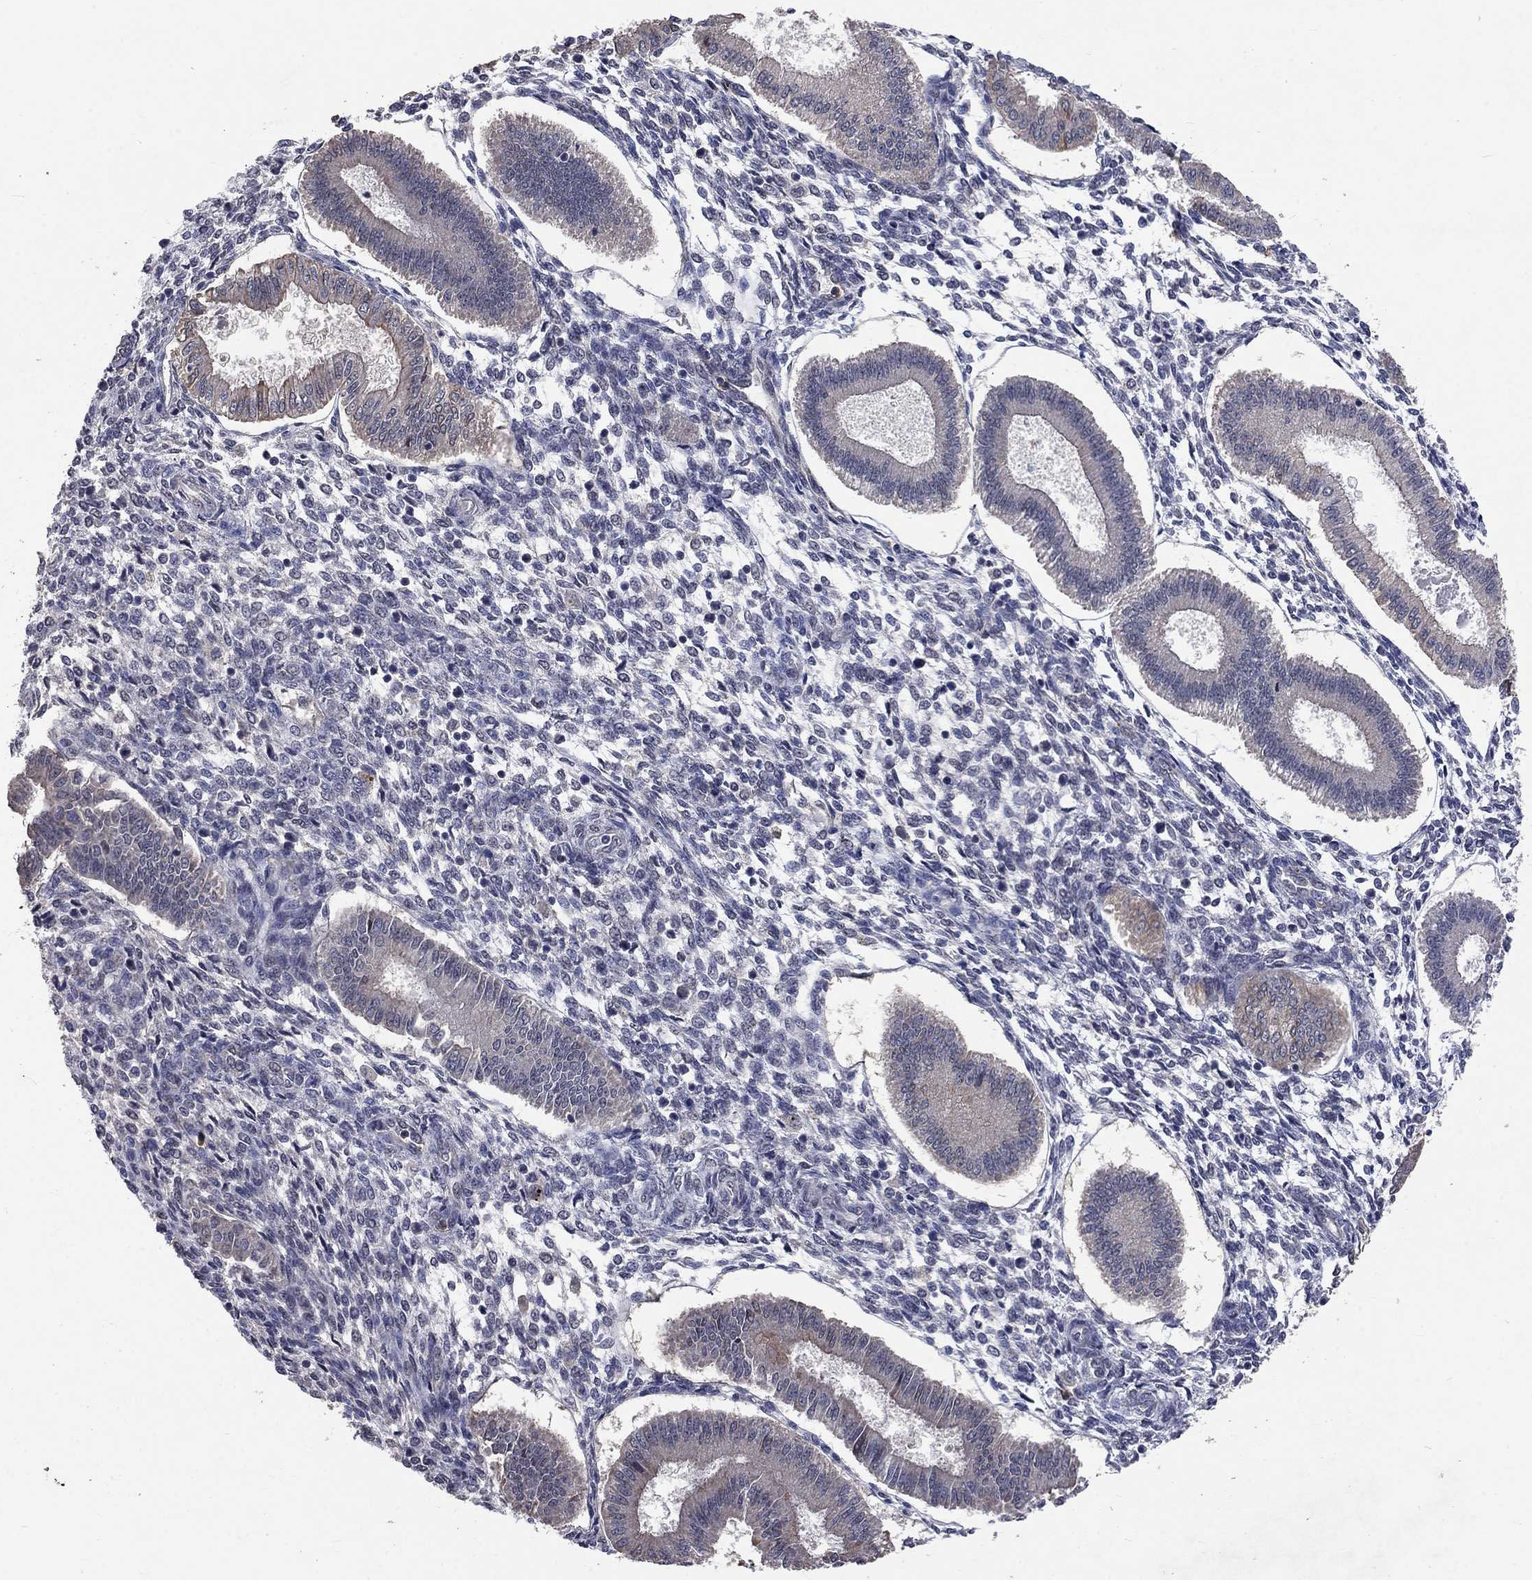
{"staining": {"intensity": "negative", "quantity": "none", "location": "none"}, "tissue": "endometrium", "cell_type": "Cells in endometrial stroma", "image_type": "normal", "snomed": [{"axis": "morphology", "description": "Normal tissue, NOS"}, {"axis": "topography", "description": "Endometrium"}], "caption": "The micrograph shows no staining of cells in endometrial stroma in normal endometrium. The staining is performed using DAB (3,3'-diaminobenzidine) brown chromogen with nuclei counter-stained in using hematoxylin.", "gene": "CHST5", "patient": {"sex": "female", "age": 43}}